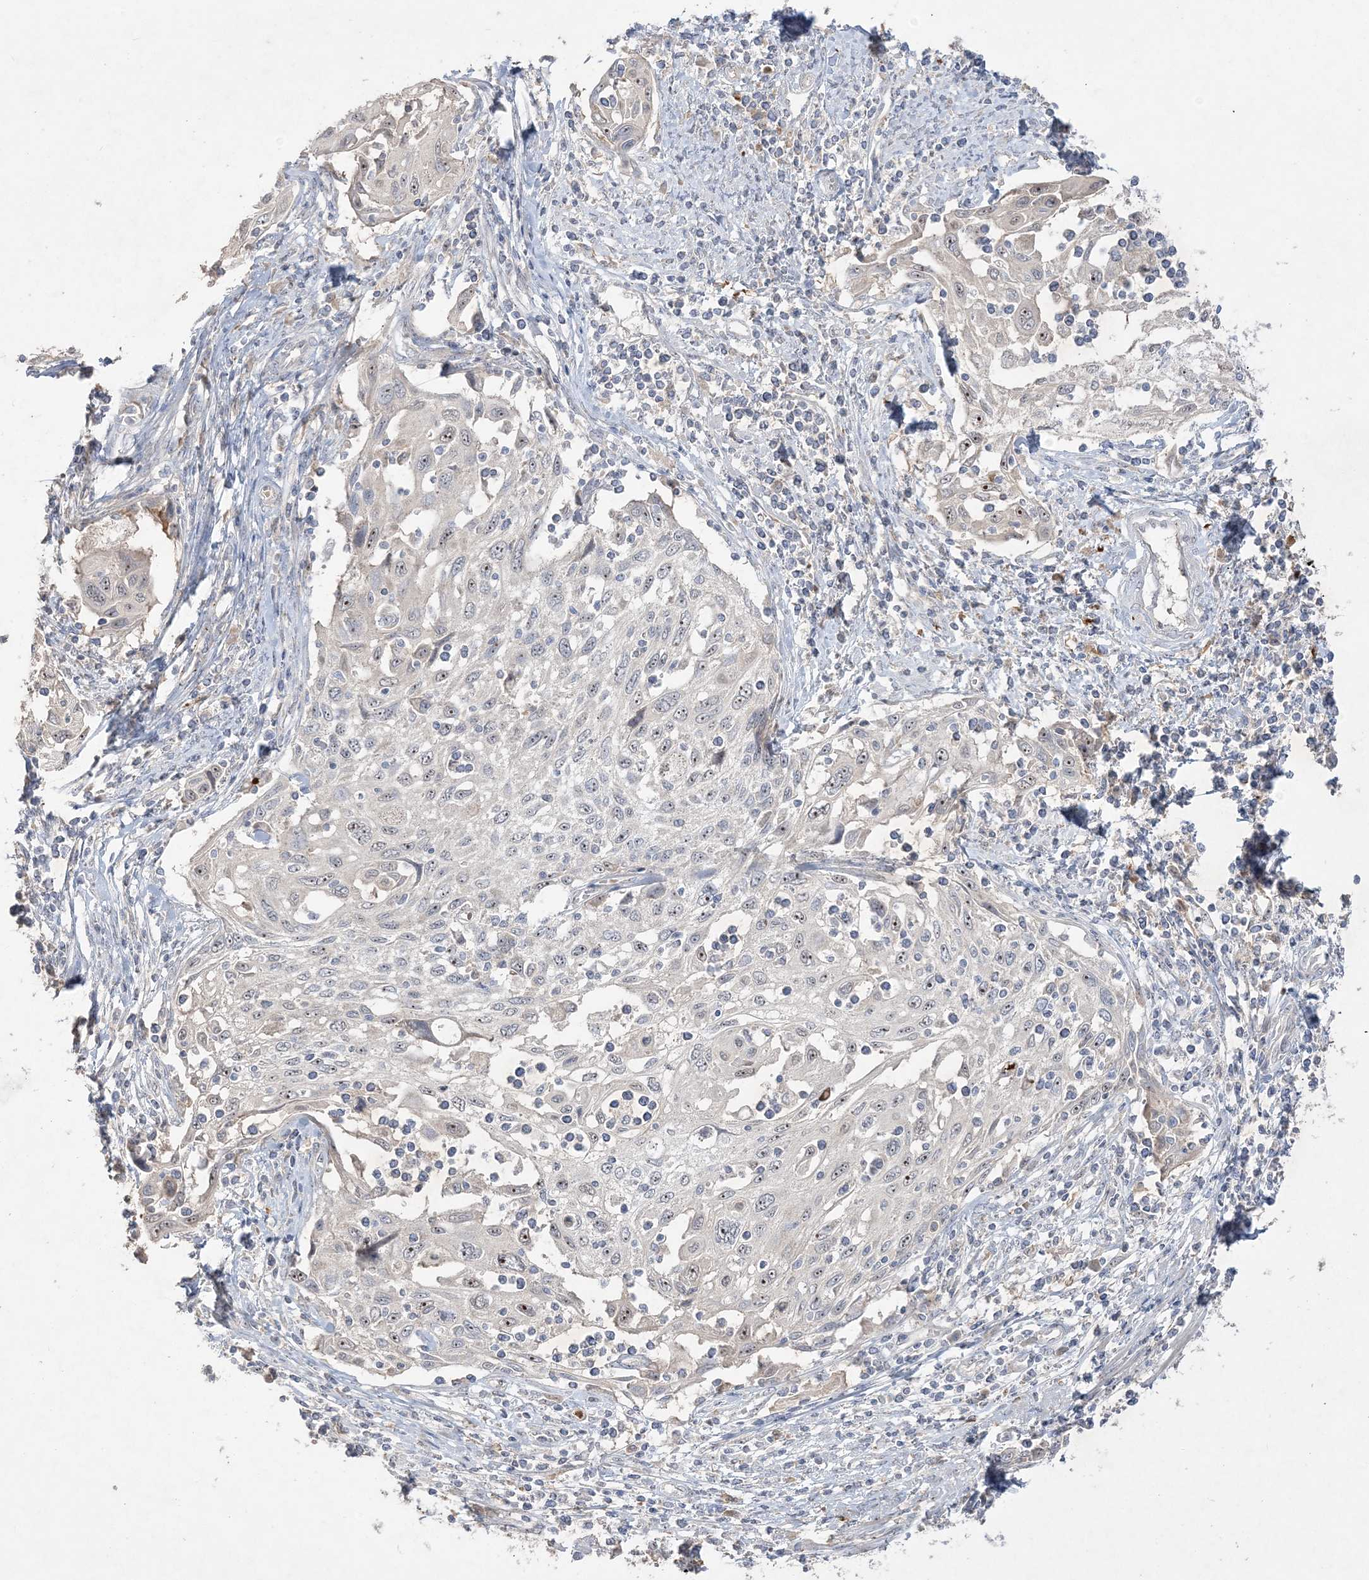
{"staining": {"intensity": "moderate", "quantity": "<25%", "location": "nuclear"}, "tissue": "cervical cancer", "cell_type": "Tumor cells", "image_type": "cancer", "snomed": [{"axis": "morphology", "description": "Squamous cell carcinoma, NOS"}, {"axis": "topography", "description": "Cervix"}], "caption": "Moderate nuclear protein staining is seen in about <25% of tumor cells in squamous cell carcinoma (cervical).", "gene": "NOP16", "patient": {"sex": "female", "age": 70}}